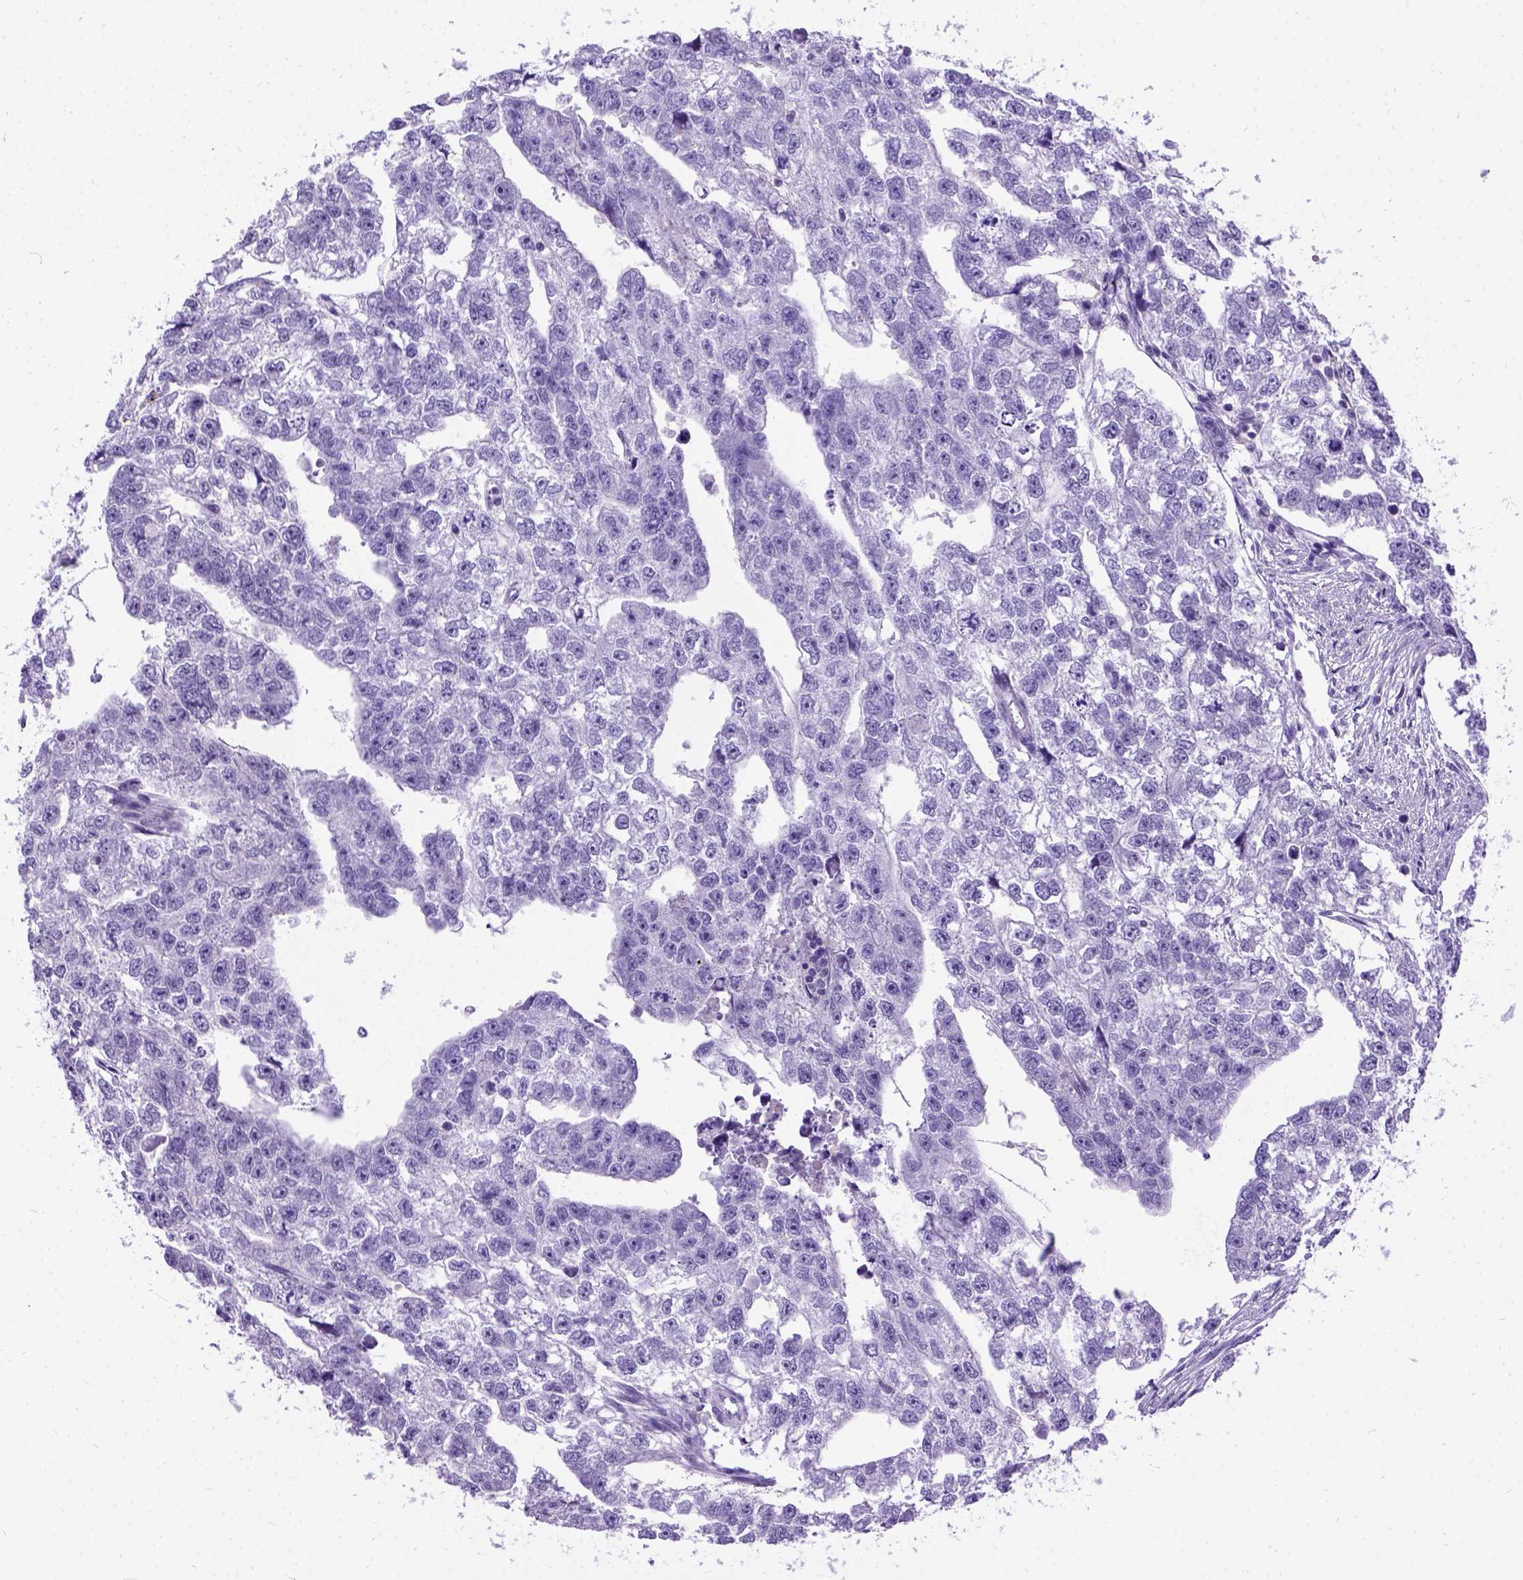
{"staining": {"intensity": "negative", "quantity": "none", "location": "none"}, "tissue": "testis cancer", "cell_type": "Tumor cells", "image_type": "cancer", "snomed": [{"axis": "morphology", "description": "Carcinoma, Embryonal, NOS"}, {"axis": "morphology", "description": "Teratoma, malignant, NOS"}, {"axis": "topography", "description": "Testis"}], "caption": "Image shows no protein positivity in tumor cells of testis cancer (embryonal carcinoma) tissue. The staining was performed using DAB (3,3'-diaminobenzidine) to visualize the protein expression in brown, while the nuclei were stained in blue with hematoxylin (Magnification: 20x).", "gene": "PRG2", "patient": {"sex": "male", "age": 44}}